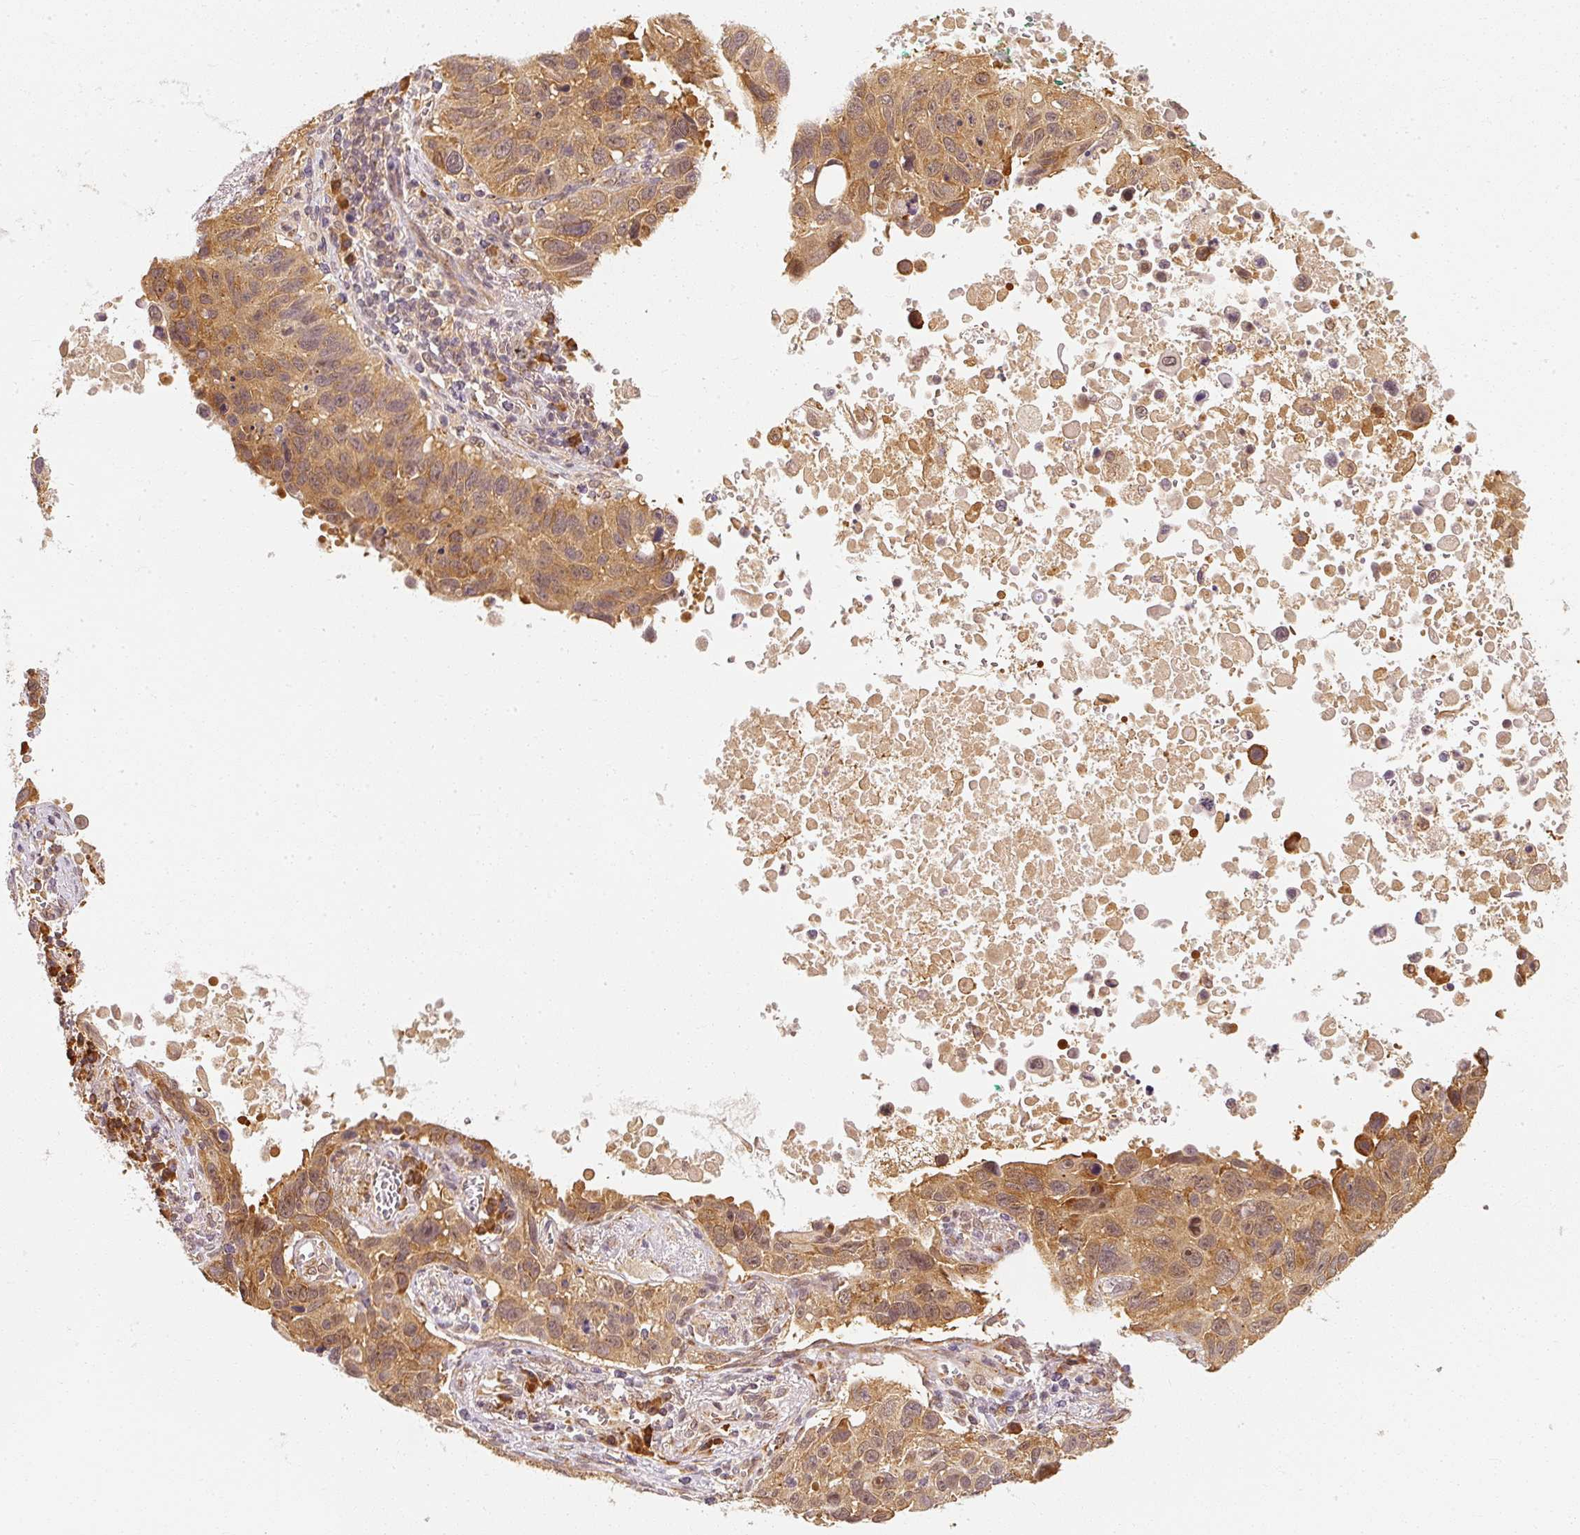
{"staining": {"intensity": "moderate", "quantity": ">75%", "location": "cytoplasmic/membranous"}, "tissue": "lung cancer", "cell_type": "Tumor cells", "image_type": "cancer", "snomed": [{"axis": "morphology", "description": "Squamous cell carcinoma, NOS"}, {"axis": "topography", "description": "Lung"}], "caption": "This image reveals lung cancer (squamous cell carcinoma) stained with immunohistochemistry to label a protein in brown. The cytoplasmic/membranous of tumor cells show moderate positivity for the protein. Nuclei are counter-stained blue.", "gene": "EEF1A2", "patient": {"sex": "male", "age": 66}}